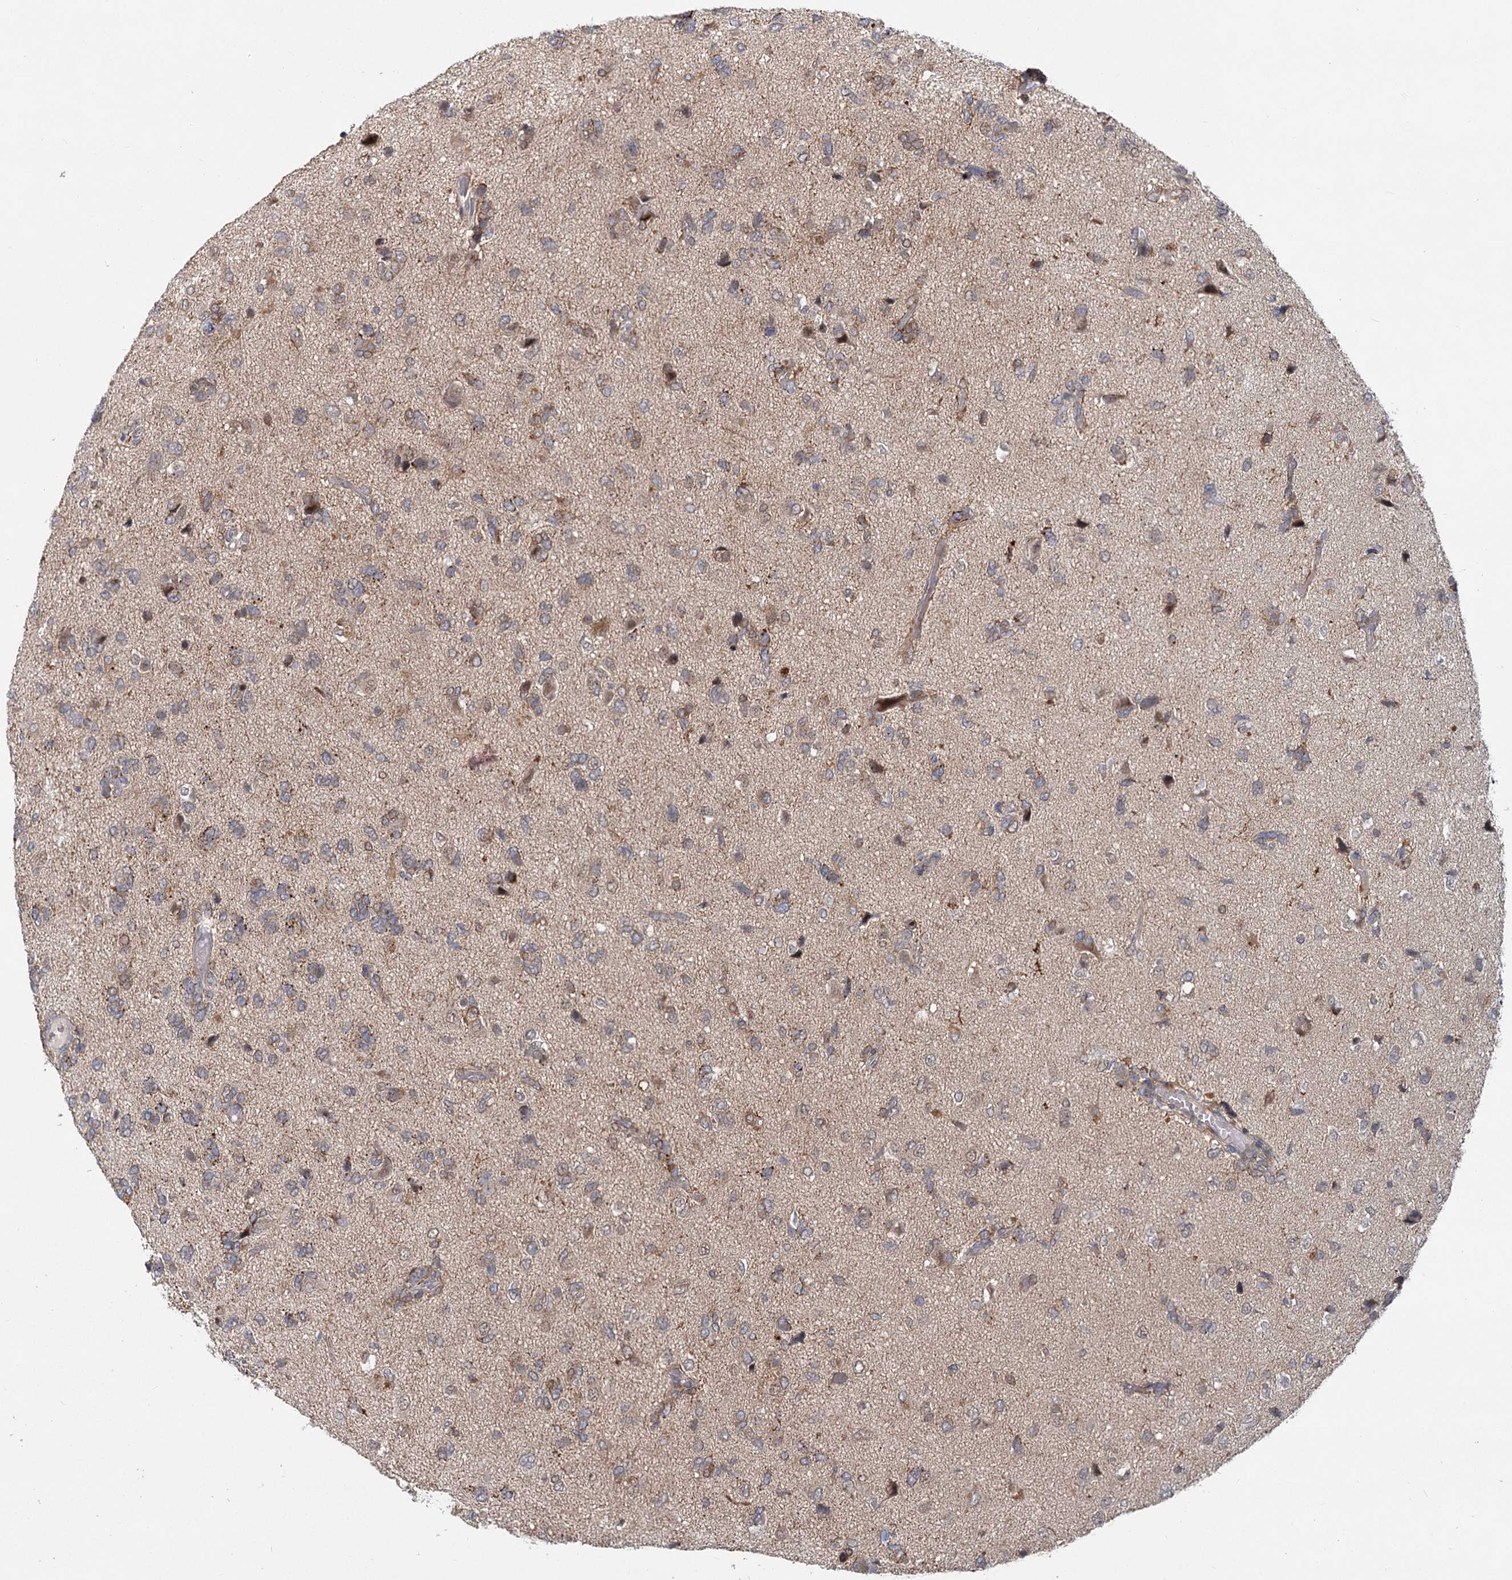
{"staining": {"intensity": "moderate", "quantity": "<25%", "location": "cytoplasmic/membranous"}, "tissue": "glioma", "cell_type": "Tumor cells", "image_type": "cancer", "snomed": [{"axis": "morphology", "description": "Glioma, malignant, High grade"}, {"axis": "topography", "description": "Brain"}], "caption": "Glioma tissue demonstrates moderate cytoplasmic/membranous positivity in approximately <25% of tumor cells The staining was performed using DAB (3,3'-diaminobenzidine), with brown indicating positive protein expression. Nuclei are stained blue with hematoxylin.", "gene": "AP3B1", "patient": {"sex": "female", "age": 59}}